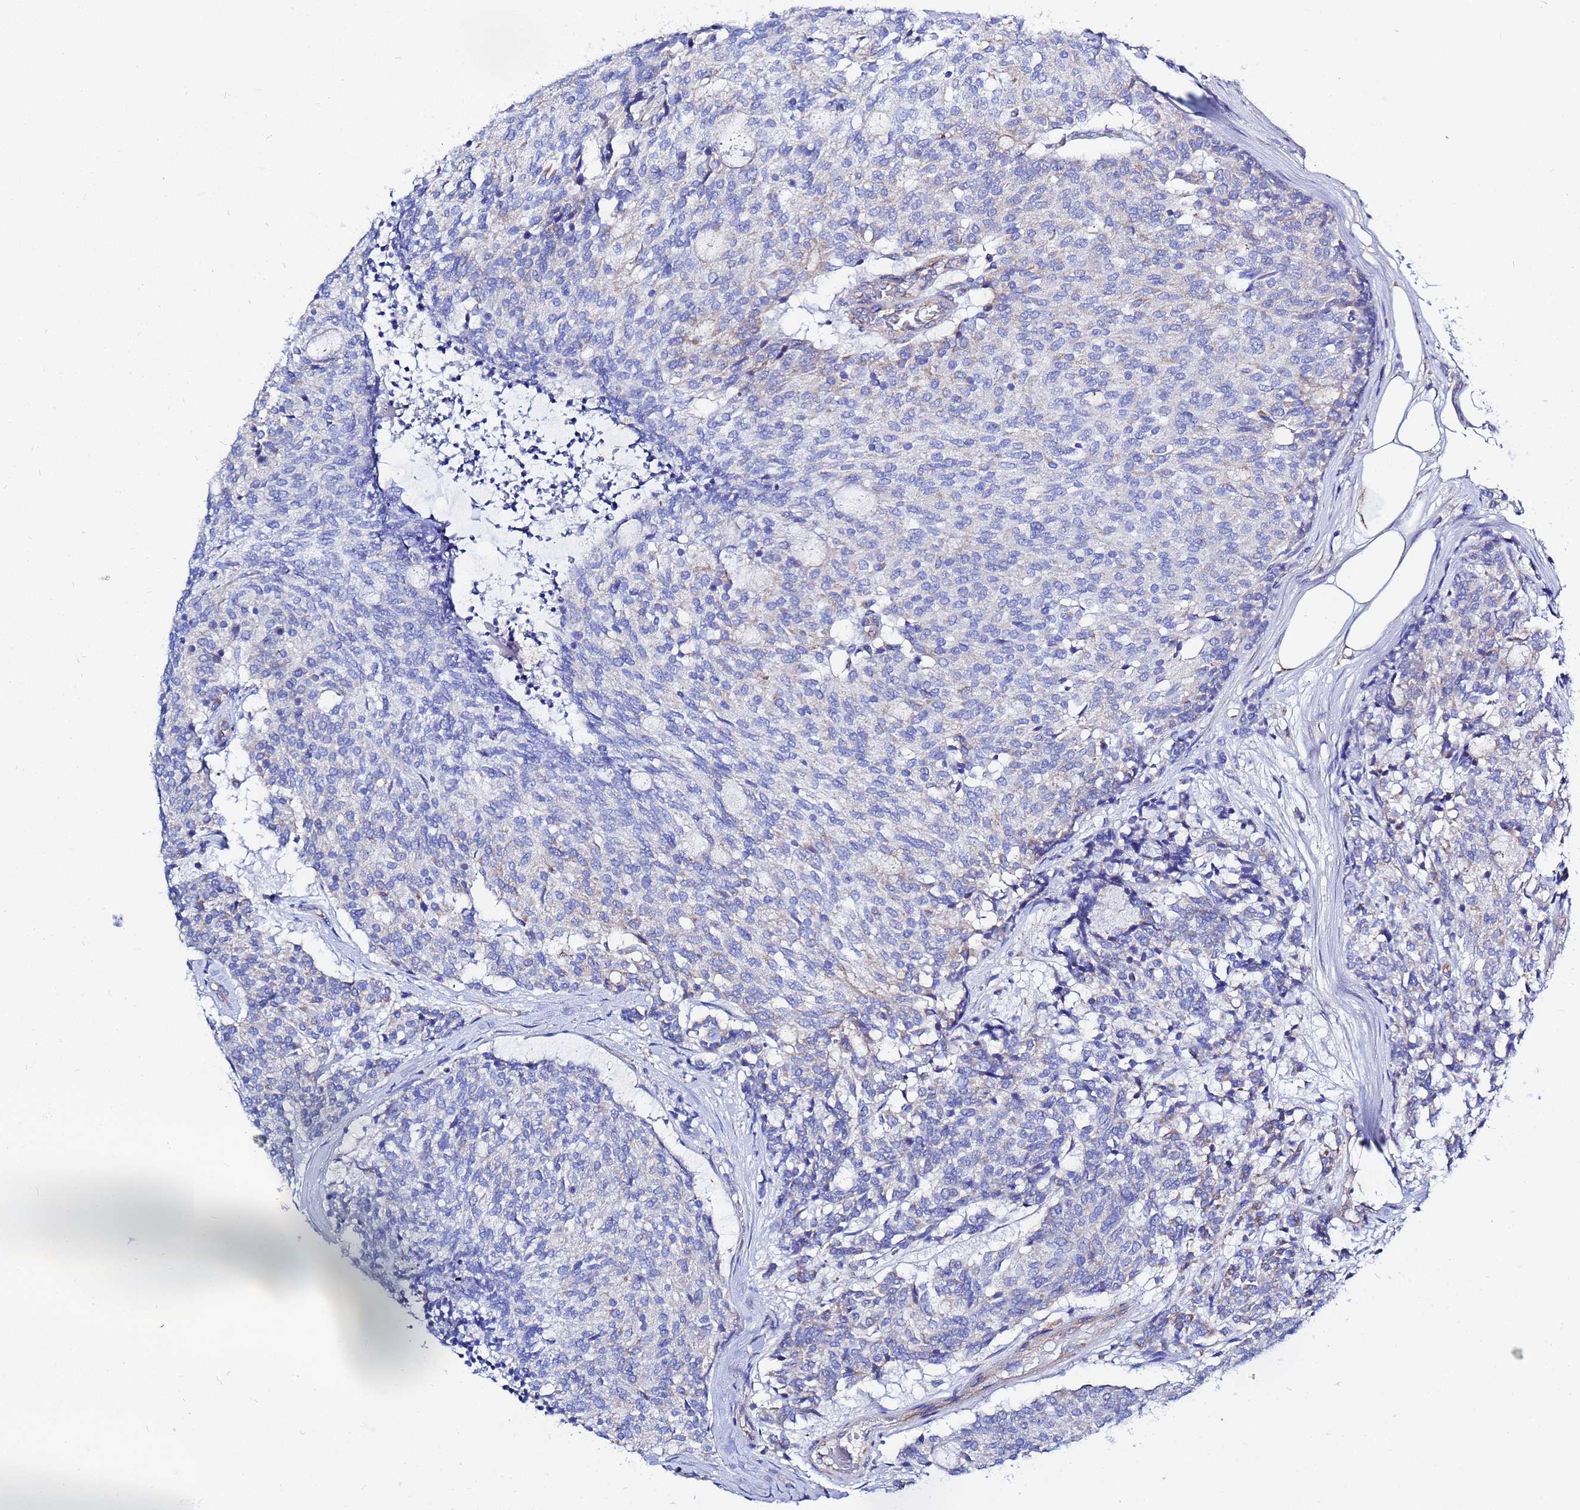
{"staining": {"intensity": "negative", "quantity": "none", "location": "none"}, "tissue": "carcinoid", "cell_type": "Tumor cells", "image_type": "cancer", "snomed": [{"axis": "morphology", "description": "Carcinoid, malignant, NOS"}, {"axis": "topography", "description": "Pancreas"}], "caption": "Tumor cells are negative for protein expression in human malignant carcinoid.", "gene": "FAHD2A", "patient": {"sex": "female", "age": 54}}